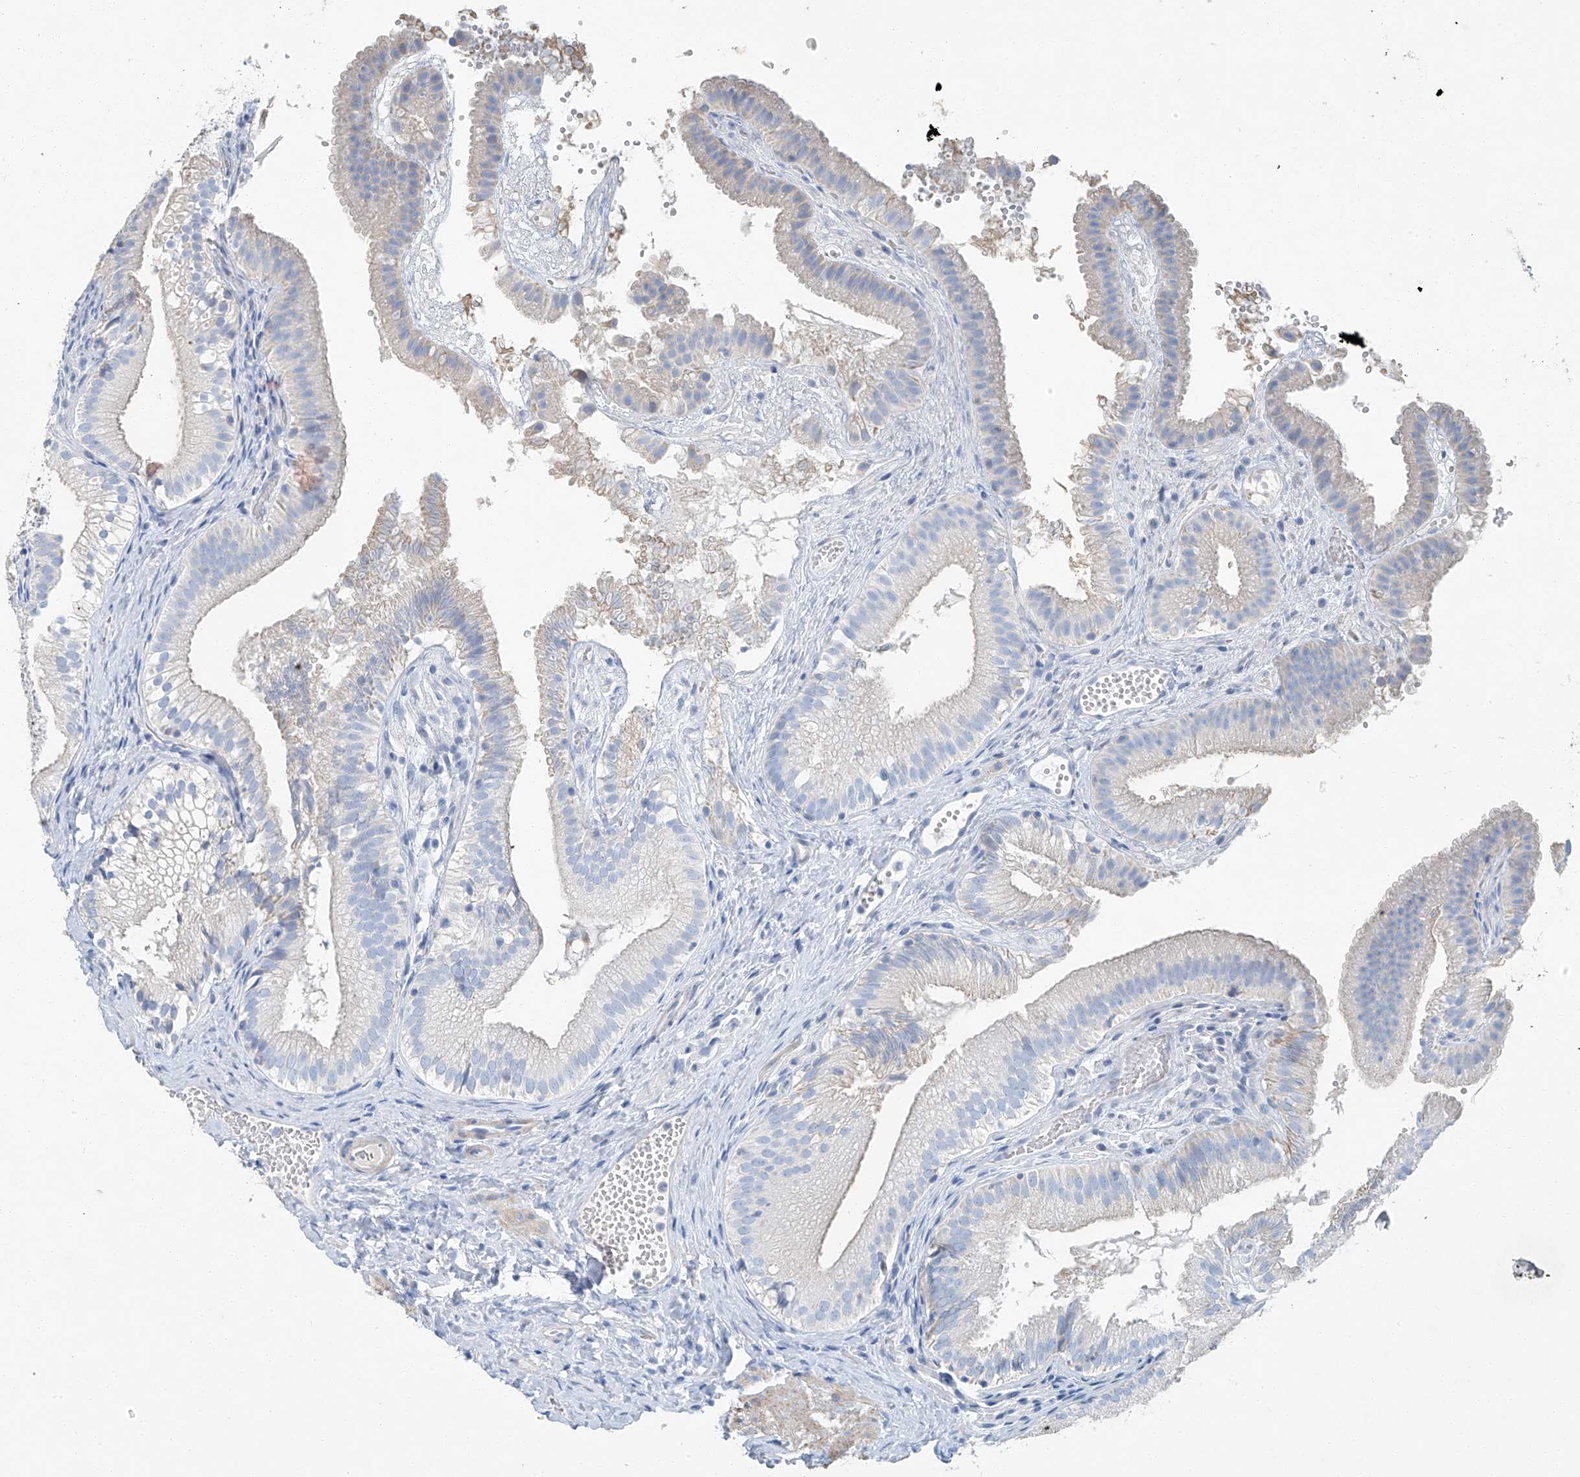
{"staining": {"intensity": "weak", "quantity": "<25%", "location": "cytoplasmic/membranous"}, "tissue": "gallbladder", "cell_type": "Glandular cells", "image_type": "normal", "snomed": [{"axis": "morphology", "description": "Normal tissue, NOS"}, {"axis": "topography", "description": "Gallbladder"}], "caption": "Gallbladder stained for a protein using IHC demonstrates no expression glandular cells.", "gene": "C1orf87", "patient": {"sex": "female", "age": 30}}